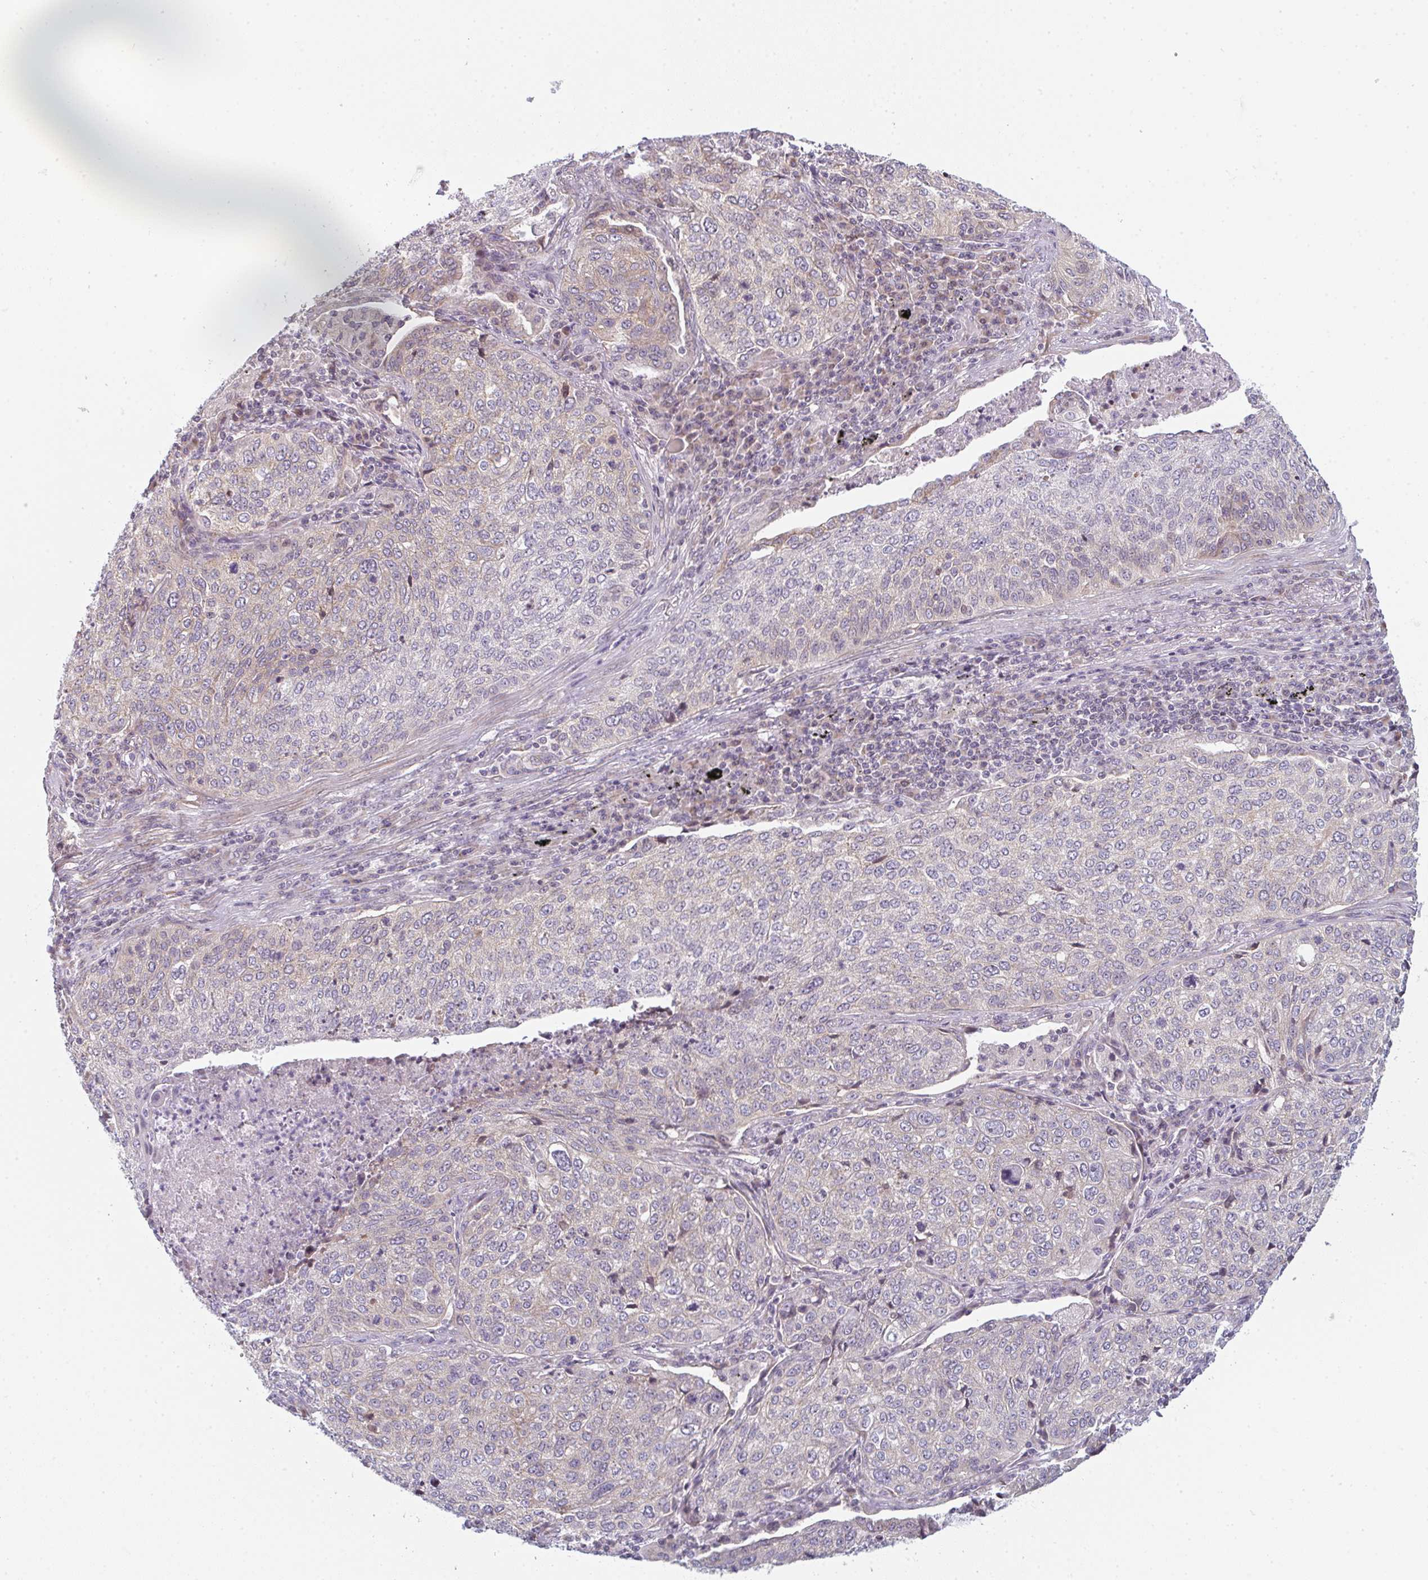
{"staining": {"intensity": "weak", "quantity": "<25%", "location": "cytoplasmic/membranous"}, "tissue": "lung cancer", "cell_type": "Tumor cells", "image_type": "cancer", "snomed": [{"axis": "morphology", "description": "Squamous cell carcinoma, NOS"}, {"axis": "topography", "description": "Lung"}], "caption": "Tumor cells show no significant protein expression in lung squamous cell carcinoma.", "gene": "TMEM237", "patient": {"sex": "male", "age": 63}}